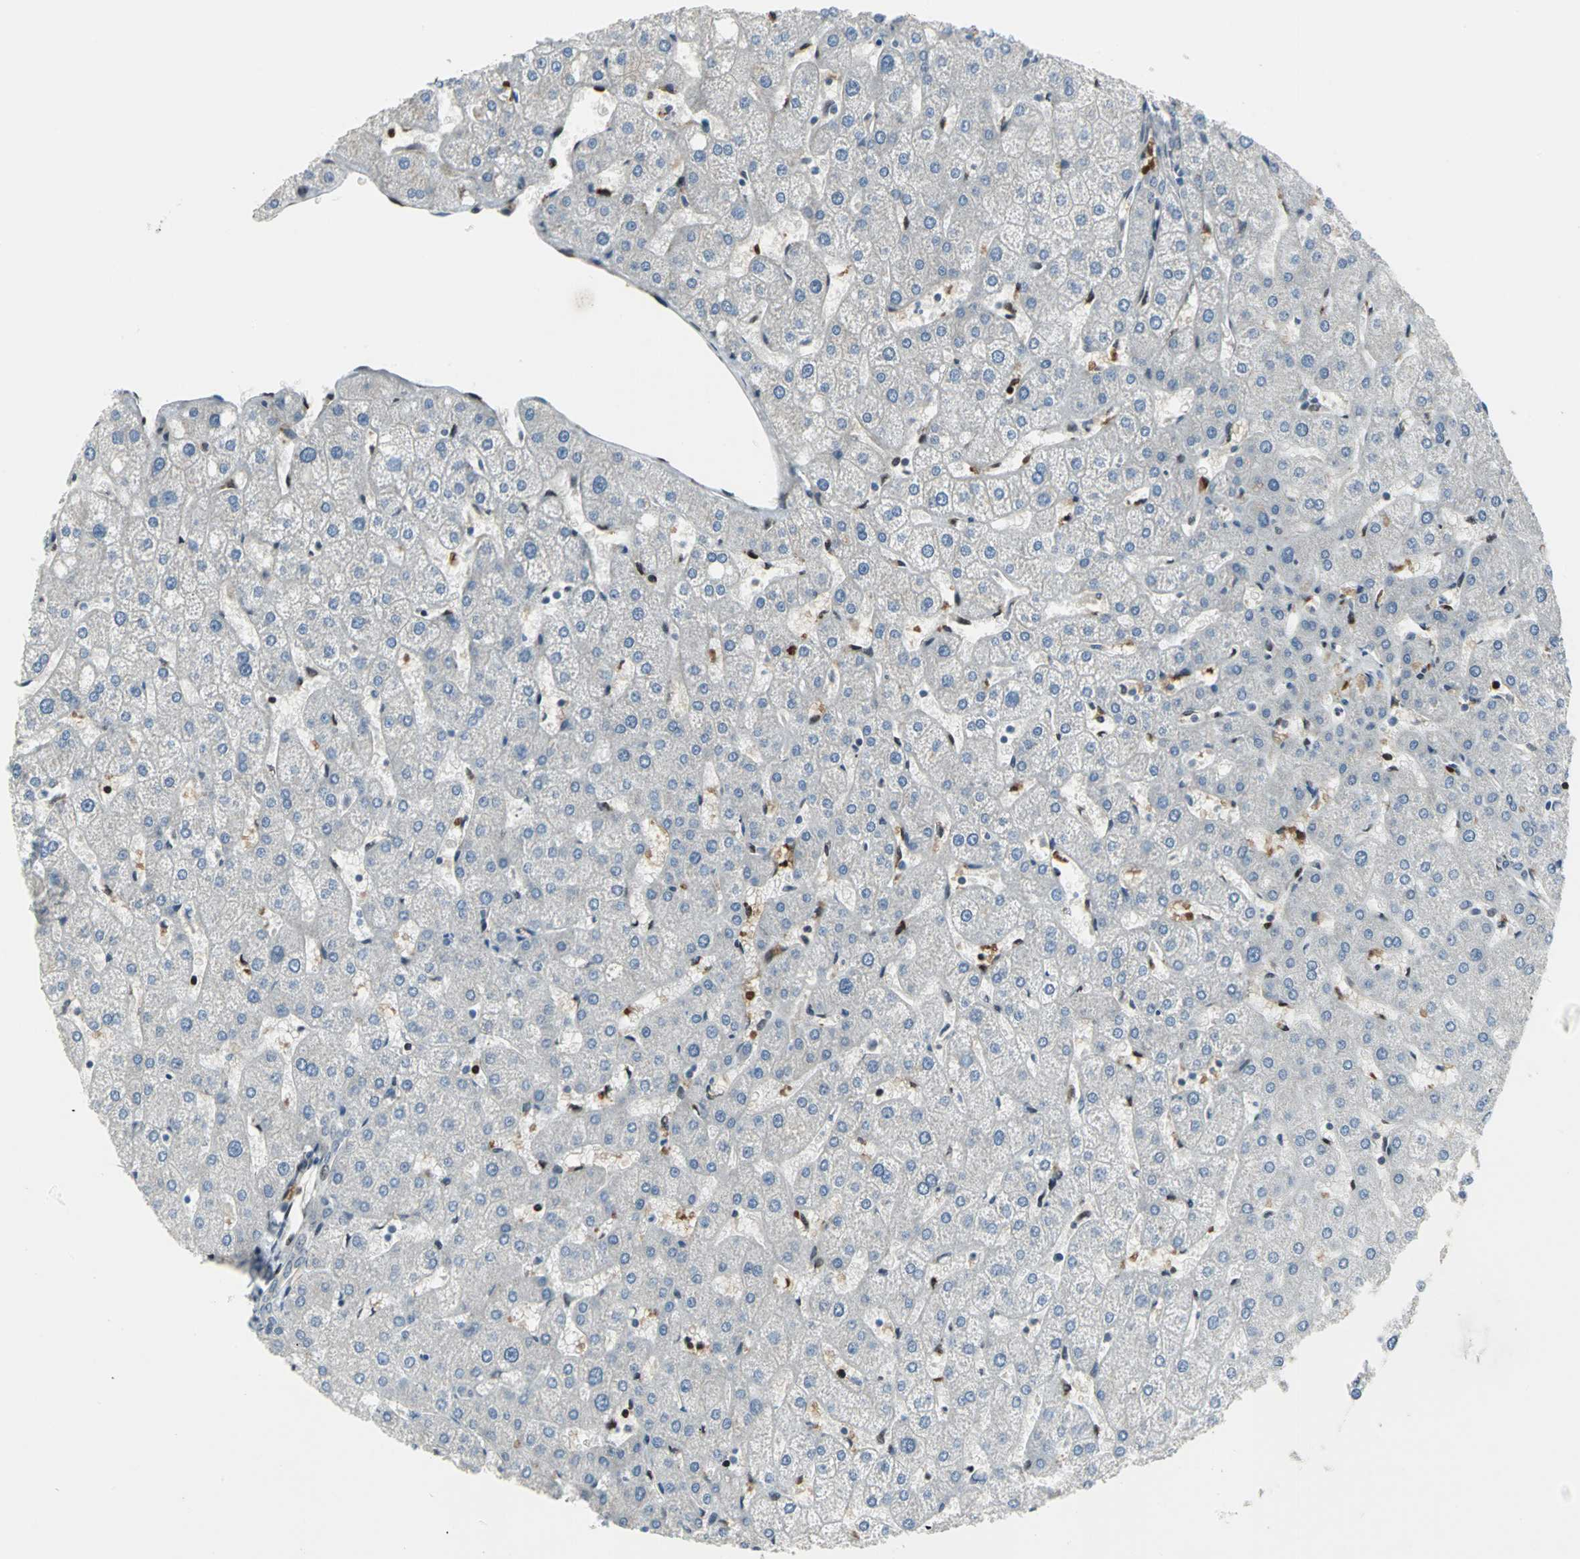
{"staining": {"intensity": "negative", "quantity": "none", "location": "none"}, "tissue": "liver", "cell_type": "Cholangiocytes", "image_type": "normal", "snomed": [{"axis": "morphology", "description": "Normal tissue, NOS"}, {"axis": "topography", "description": "Liver"}], "caption": "A micrograph of liver stained for a protein reveals no brown staining in cholangiocytes. (DAB (3,3'-diaminobenzidine) immunohistochemistry (IHC), high magnification).", "gene": "GLI3", "patient": {"sex": "male", "age": 67}}